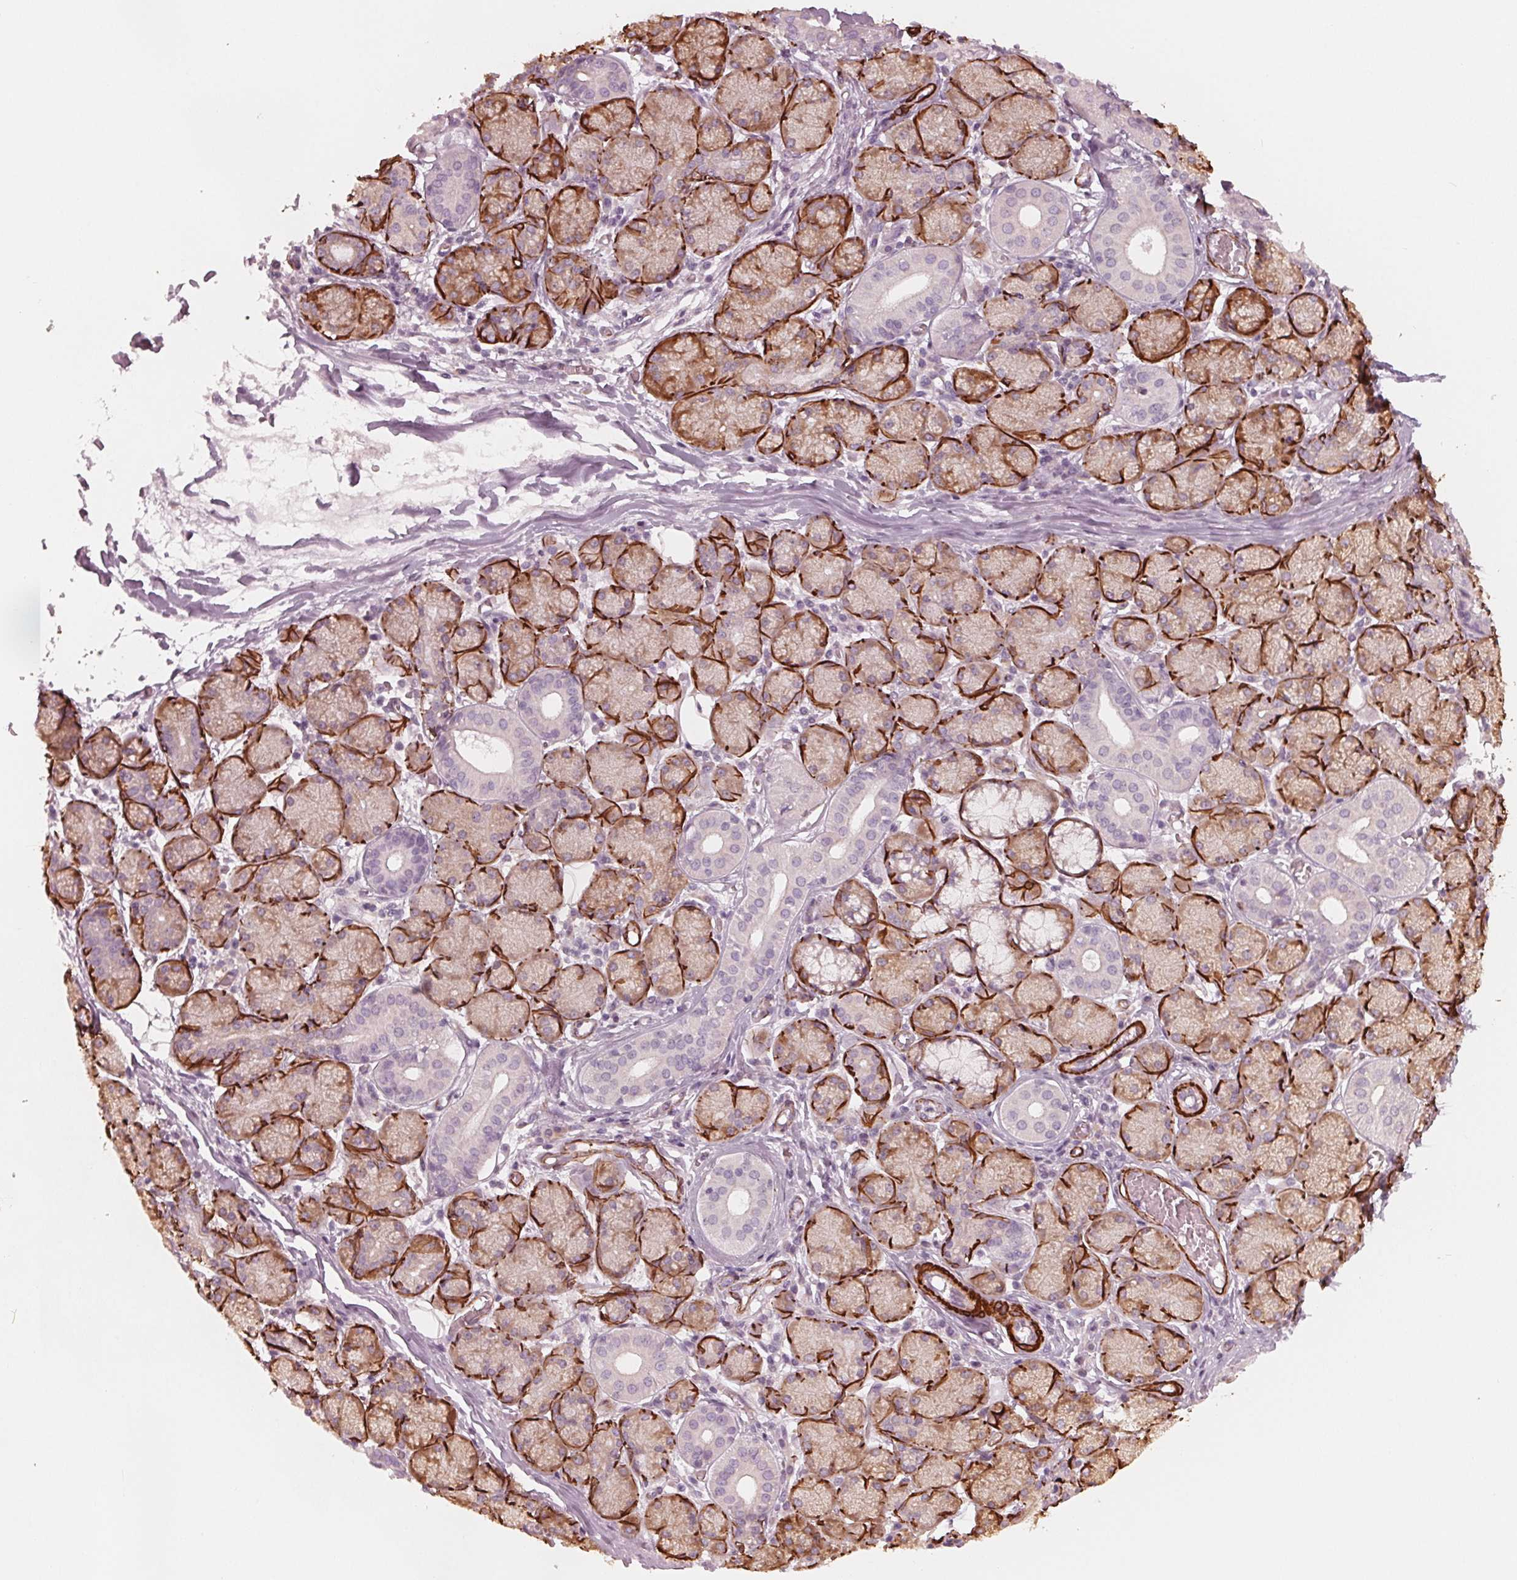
{"staining": {"intensity": "strong", "quantity": "<25%", "location": "cytoplasmic/membranous"}, "tissue": "salivary gland", "cell_type": "Glandular cells", "image_type": "normal", "snomed": [{"axis": "morphology", "description": "Normal tissue, NOS"}, {"axis": "topography", "description": "Salivary gland"}, {"axis": "topography", "description": "Peripheral nerve tissue"}], "caption": "A medium amount of strong cytoplasmic/membranous positivity is appreciated in about <25% of glandular cells in benign salivary gland.", "gene": "MIER3", "patient": {"sex": "female", "age": 24}}